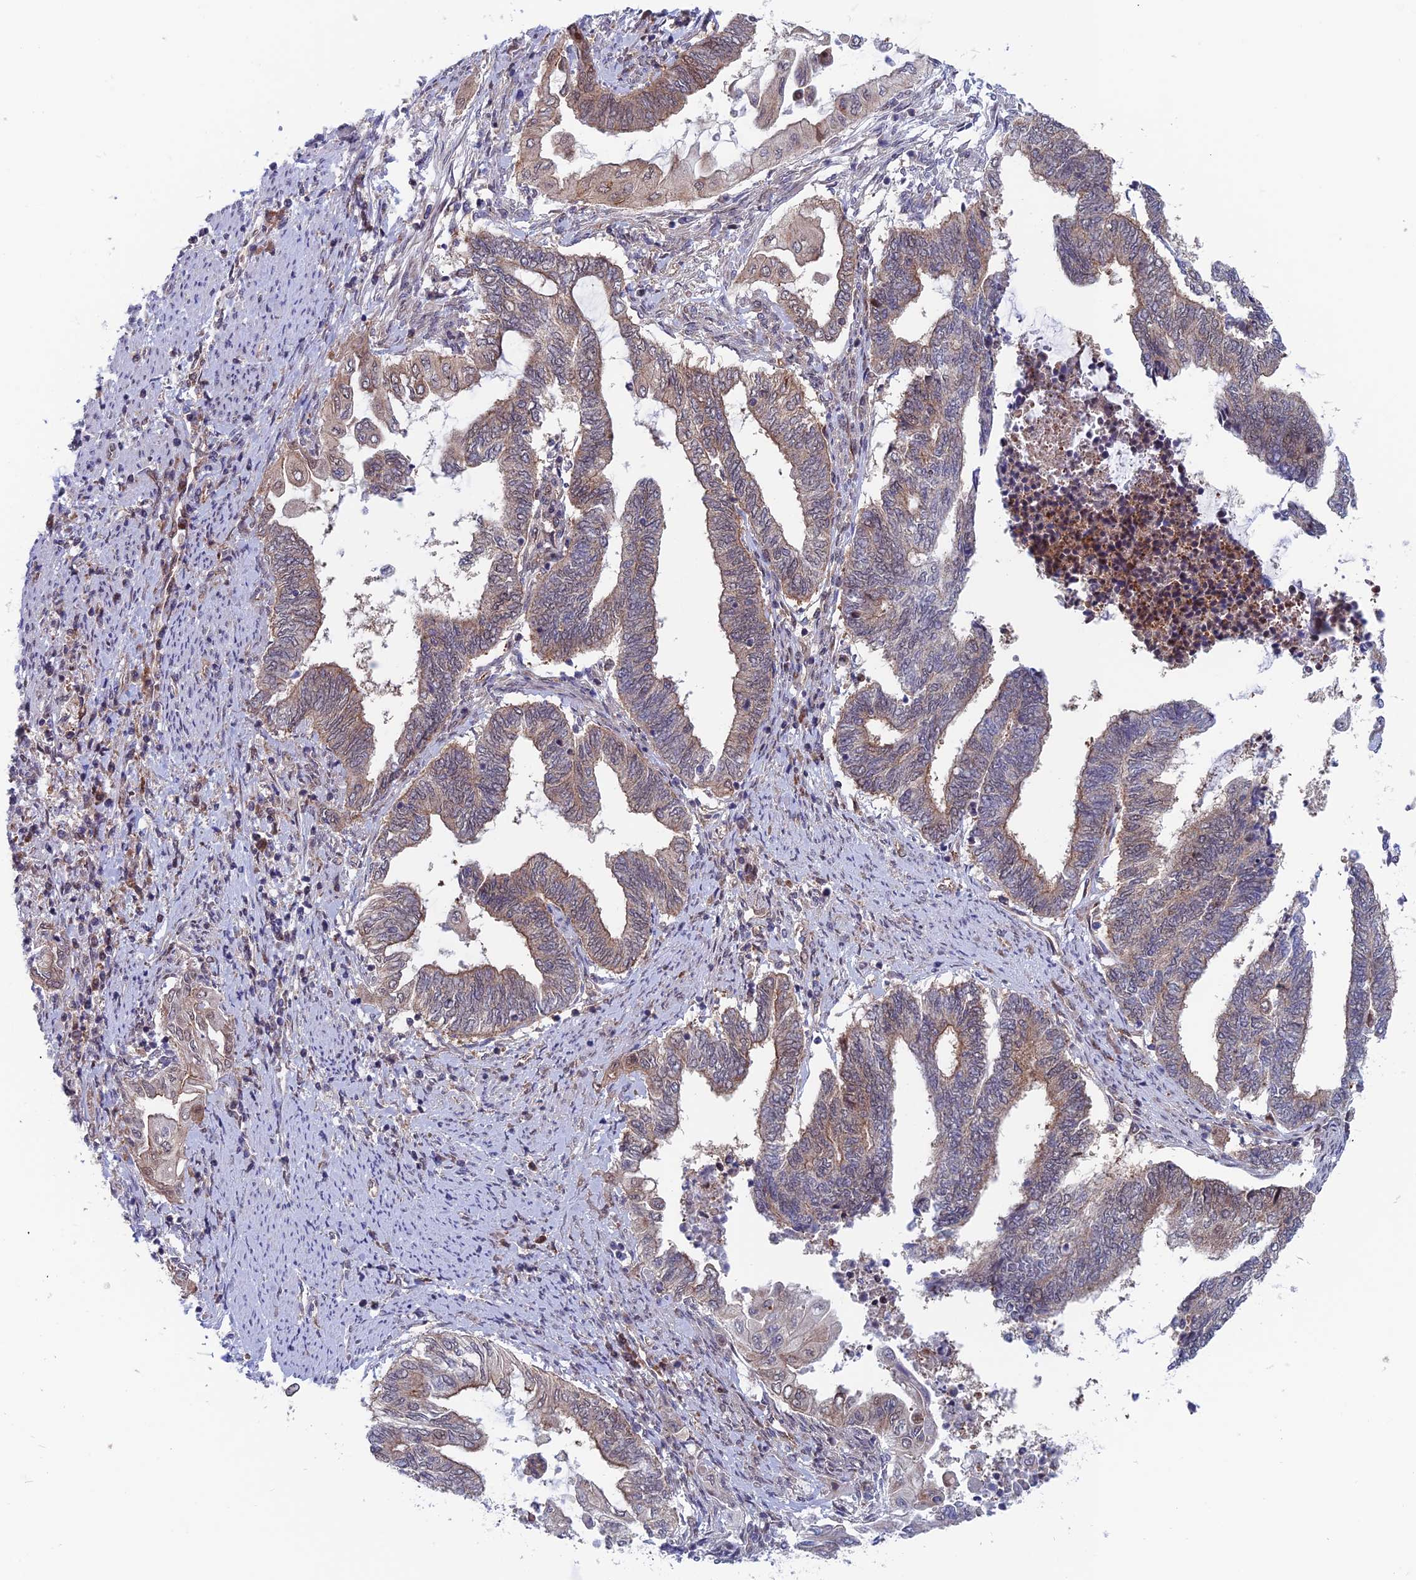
{"staining": {"intensity": "weak", "quantity": "25%-75%", "location": "cytoplasmic/membranous"}, "tissue": "endometrial cancer", "cell_type": "Tumor cells", "image_type": "cancer", "snomed": [{"axis": "morphology", "description": "Adenocarcinoma, NOS"}, {"axis": "topography", "description": "Uterus"}, {"axis": "topography", "description": "Endometrium"}], "caption": "Immunohistochemistry micrograph of neoplastic tissue: endometrial cancer (adenocarcinoma) stained using immunohistochemistry (IHC) demonstrates low levels of weak protein expression localized specifically in the cytoplasmic/membranous of tumor cells, appearing as a cytoplasmic/membranous brown color.", "gene": "IGBP1", "patient": {"sex": "female", "age": 70}}